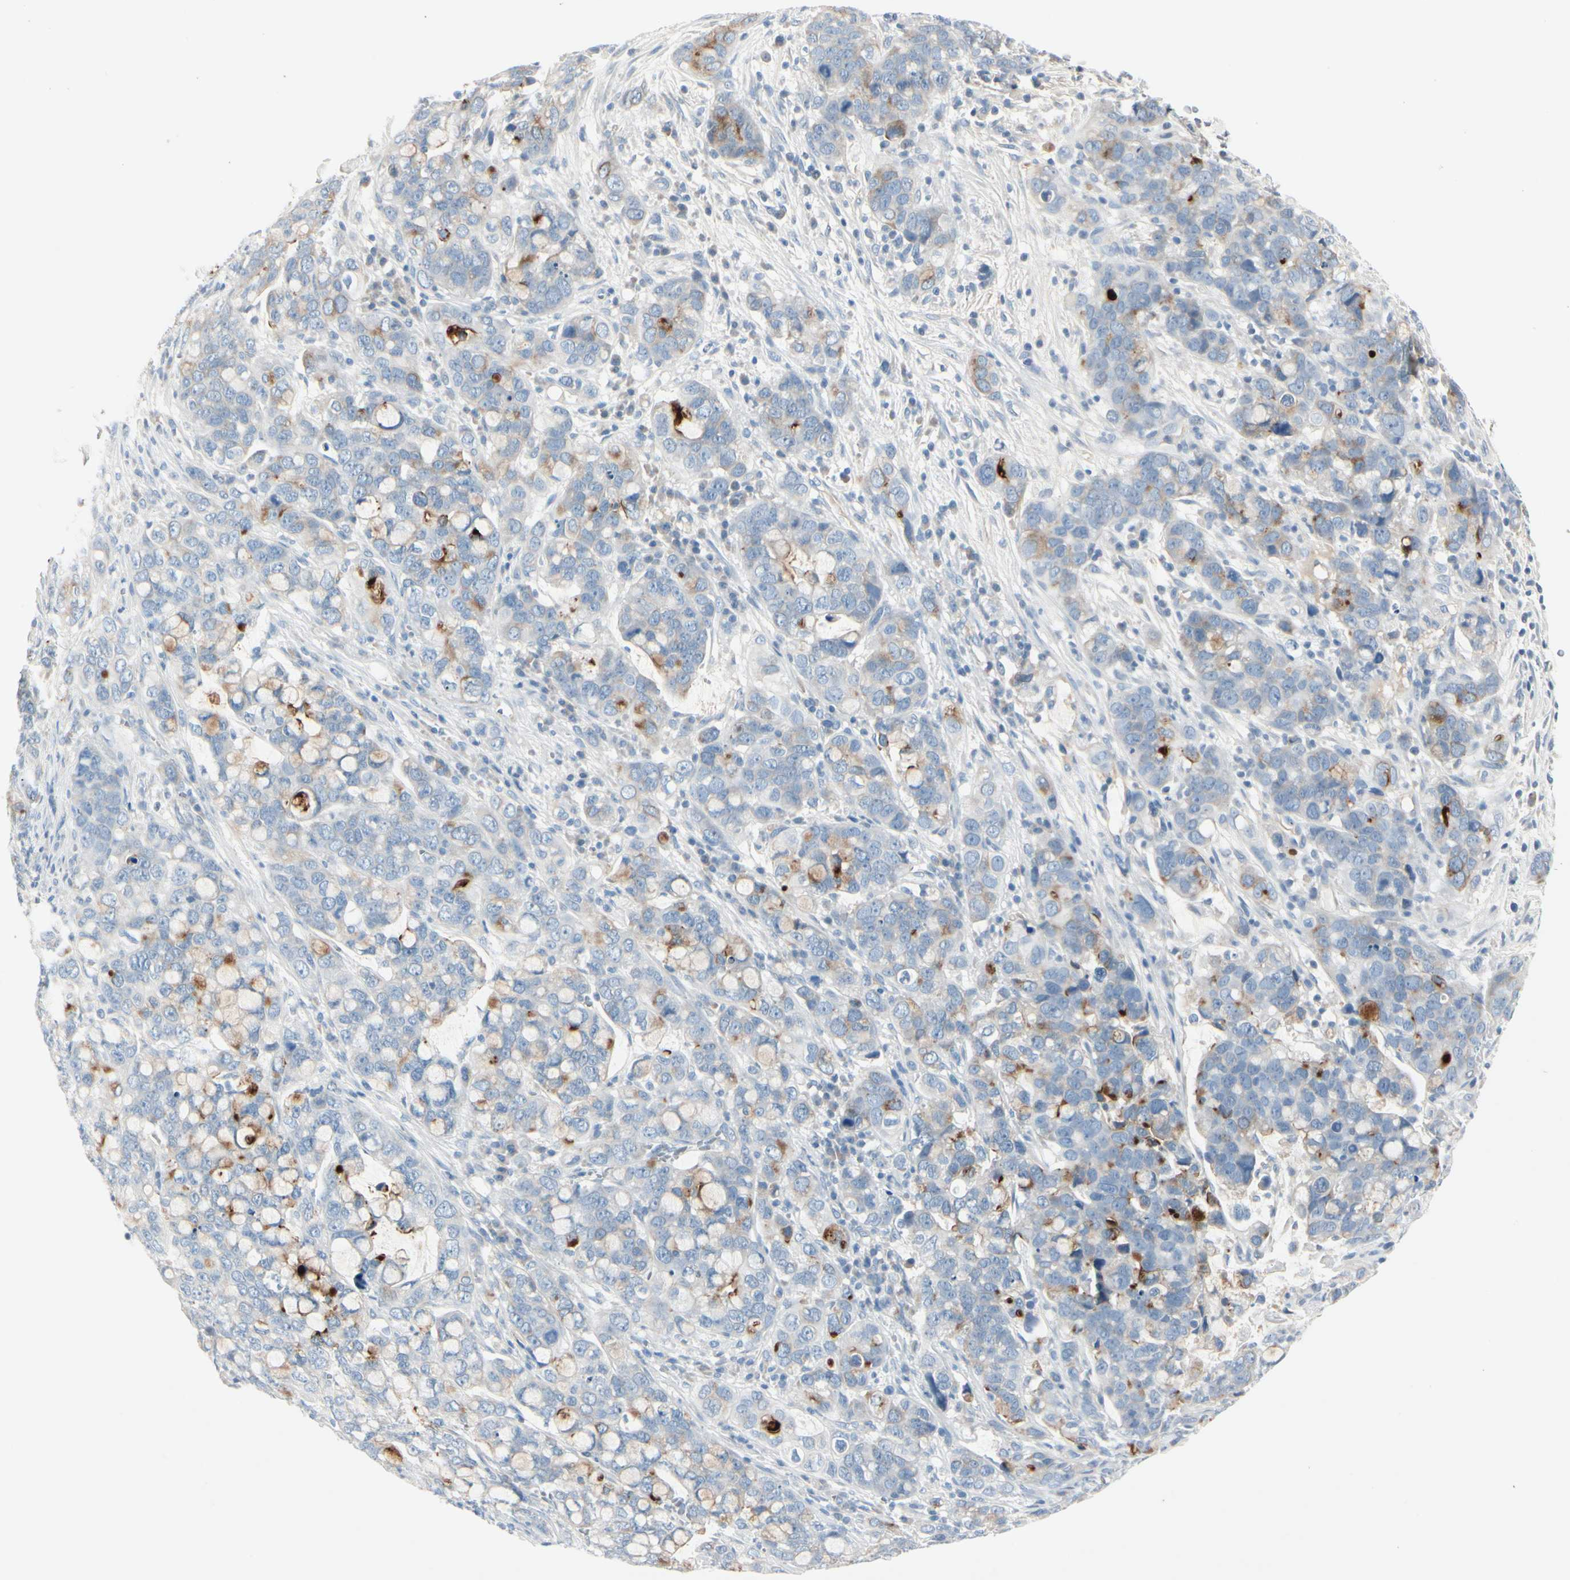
{"staining": {"intensity": "moderate", "quantity": "25%-75%", "location": "cytoplasmic/membranous"}, "tissue": "stomach cancer", "cell_type": "Tumor cells", "image_type": "cancer", "snomed": [{"axis": "morphology", "description": "Adenocarcinoma, NOS"}, {"axis": "topography", "description": "Stomach, lower"}], "caption": "Moderate cytoplasmic/membranous protein positivity is appreciated in approximately 25%-75% of tumor cells in stomach adenocarcinoma. (brown staining indicates protein expression, while blue staining denotes nuclei).", "gene": "CDHR5", "patient": {"sex": "male", "age": 84}}